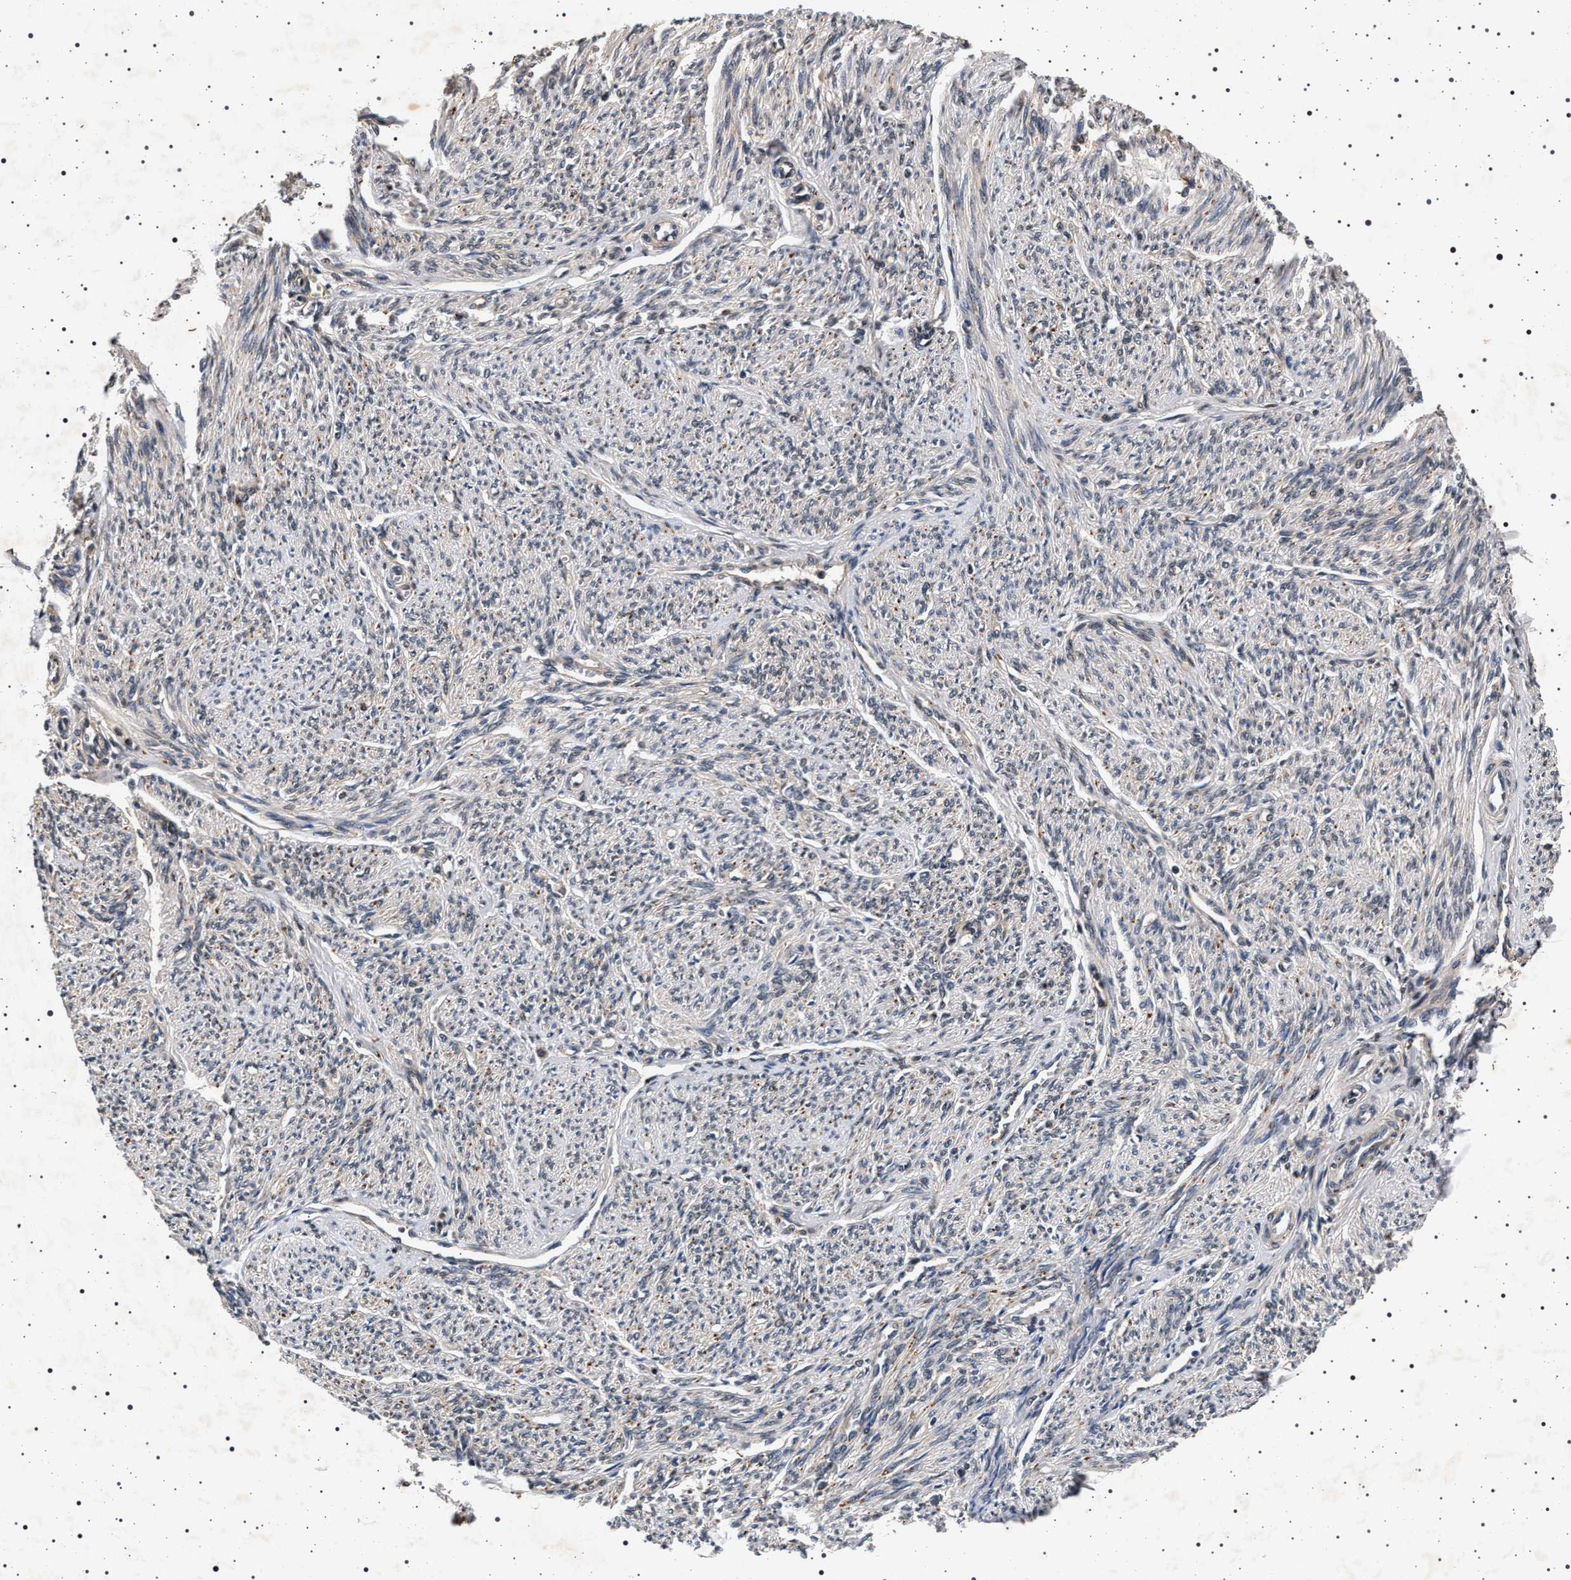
{"staining": {"intensity": "negative", "quantity": "none", "location": "none"}, "tissue": "smooth muscle", "cell_type": "Smooth muscle cells", "image_type": "normal", "snomed": [{"axis": "morphology", "description": "Normal tissue, NOS"}, {"axis": "topography", "description": "Smooth muscle"}], "caption": "Immunohistochemistry (IHC) of normal smooth muscle displays no positivity in smooth muscle cells.", "gene": "CDKN1B", "patient": {"sex": "female", "age": 65}}